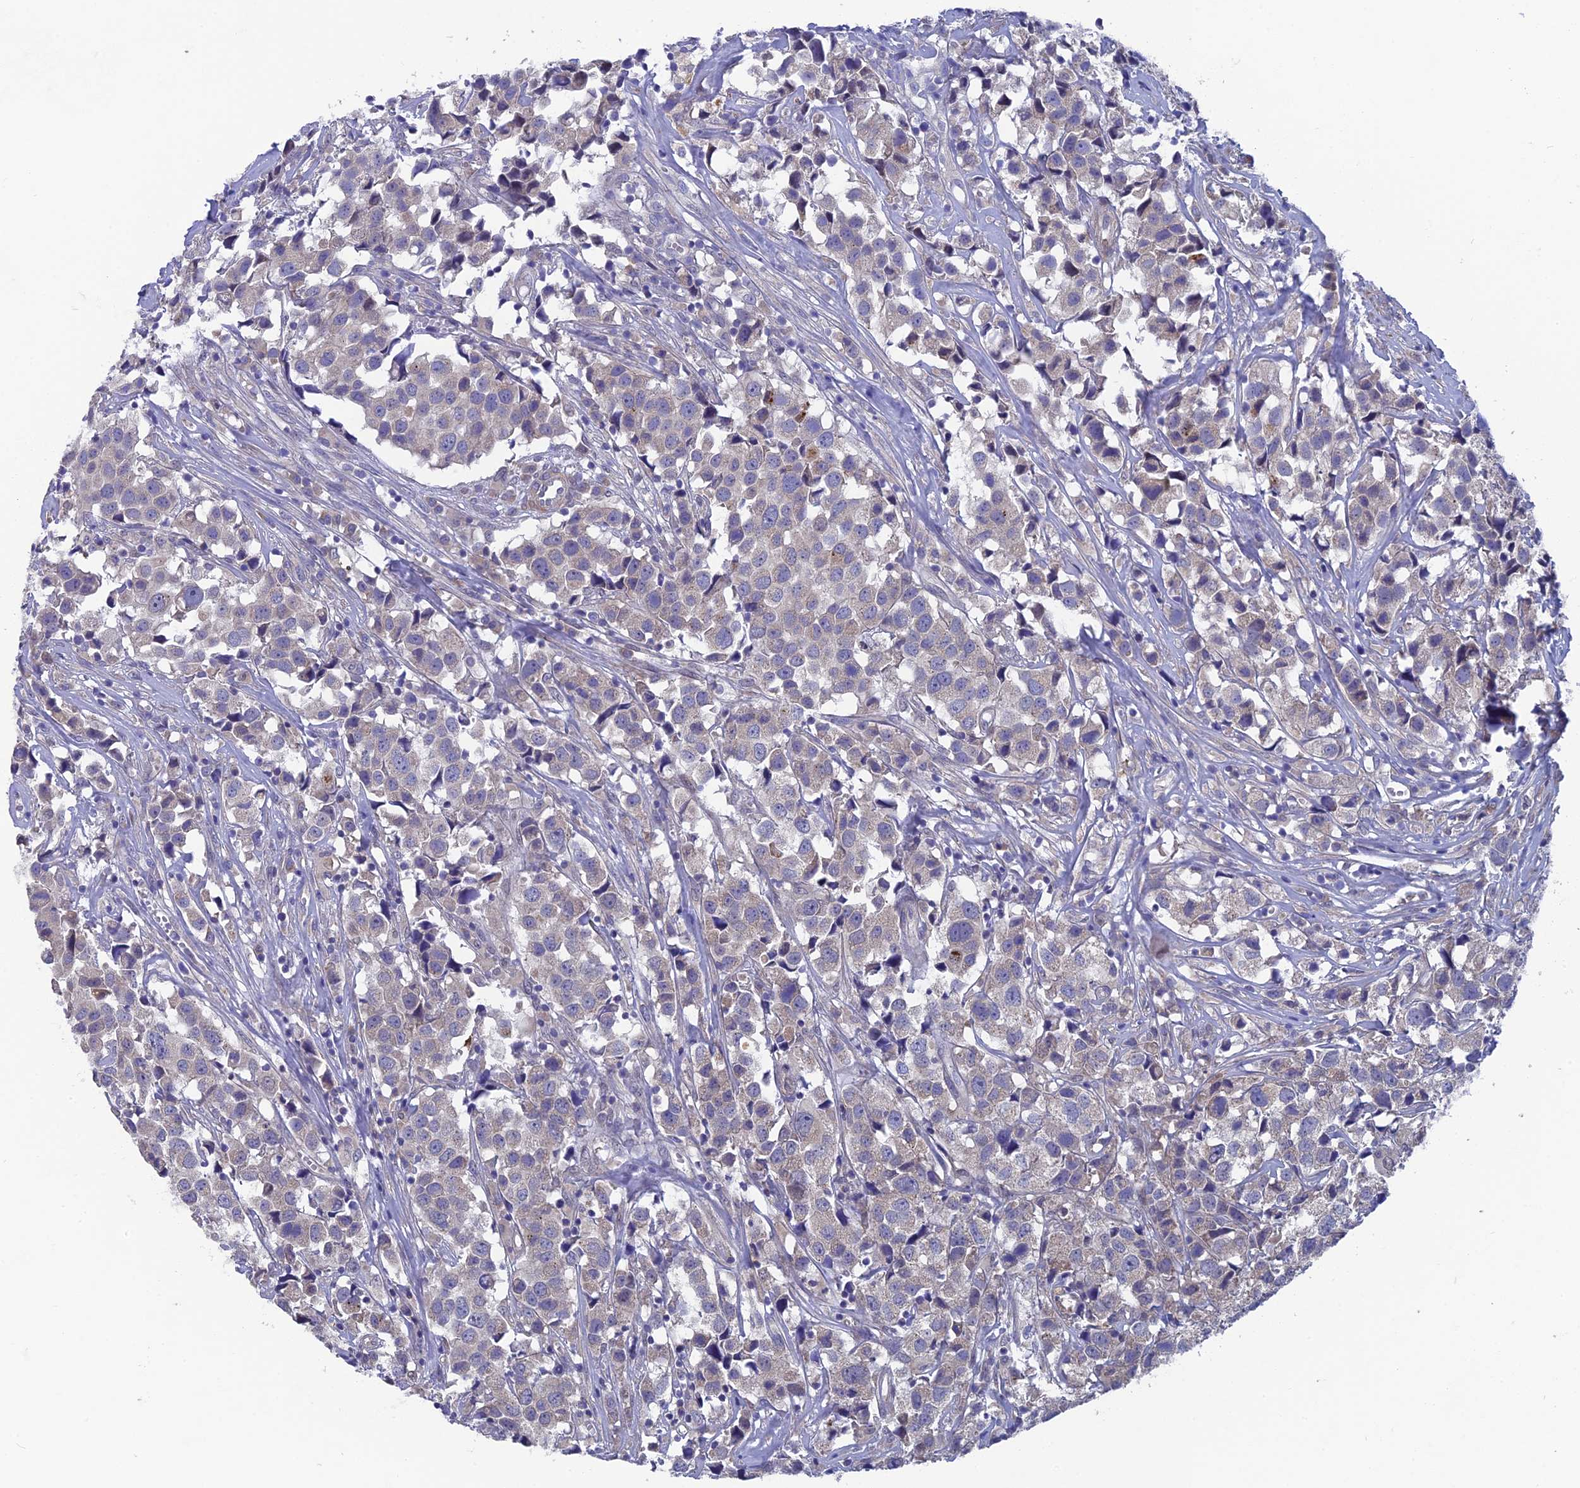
{"staining": {"intensity": "negative", "quantity": "none", "location": "none"}, "tissue": "urothelial cancer", "cell_type": "Tumor cells", "image_type": "cancer", "snomed": [{"axis": "morphology", "description": "Urothelial carcinoma, High grade"}, {"axis": "topography", "description": "Urinary bladder"}], "caption": "Tumor cells are negative for protein expression in human urothelial cancer. (Brightfield microscopy of DAB immunohistochemistry at high magnification).", "gene": "AK4", "patient": {"sex": "female", "age": 75}}